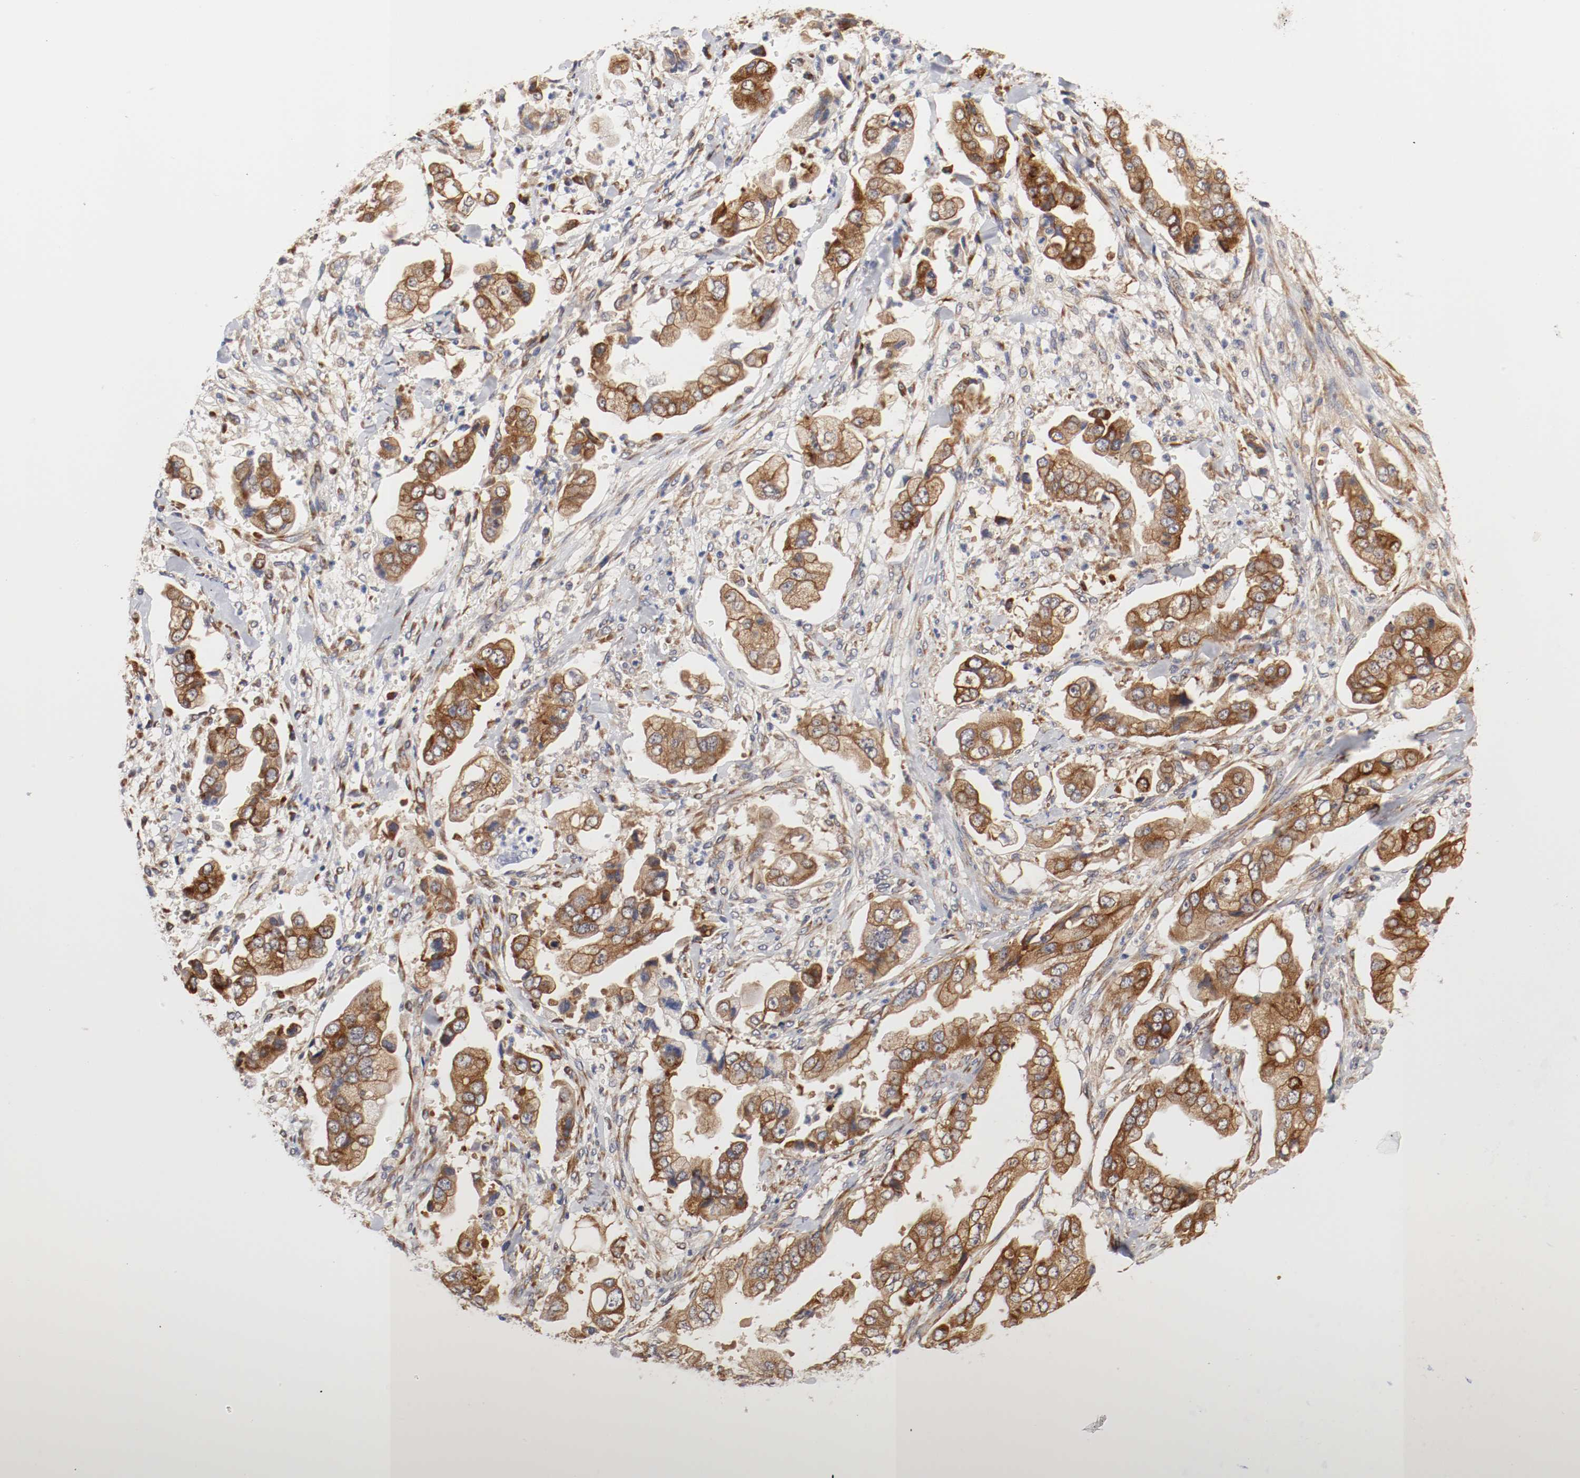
{"staining": {"intensity": "strong", "quantity": ">75%", "location": "cytoplasmic/membranous"}, "tissue": "stomach cancer", "cell_type": "Tumor cells", "image_type": "cancer", "snomed": [{"axis": "morphology", "description": "Adenocarcinoma, NOS"}, {"axis": "topography", "description": "Stomach"}], "caption": "Immunohistochemistry (IHC) (DAB) staining of human stomach cancer displays strong cytoplasmic/membranous protein staining in about >75% of tumor cells.", "gene": "FKBP3", "patient": {"sex": "male", "age": 62}}